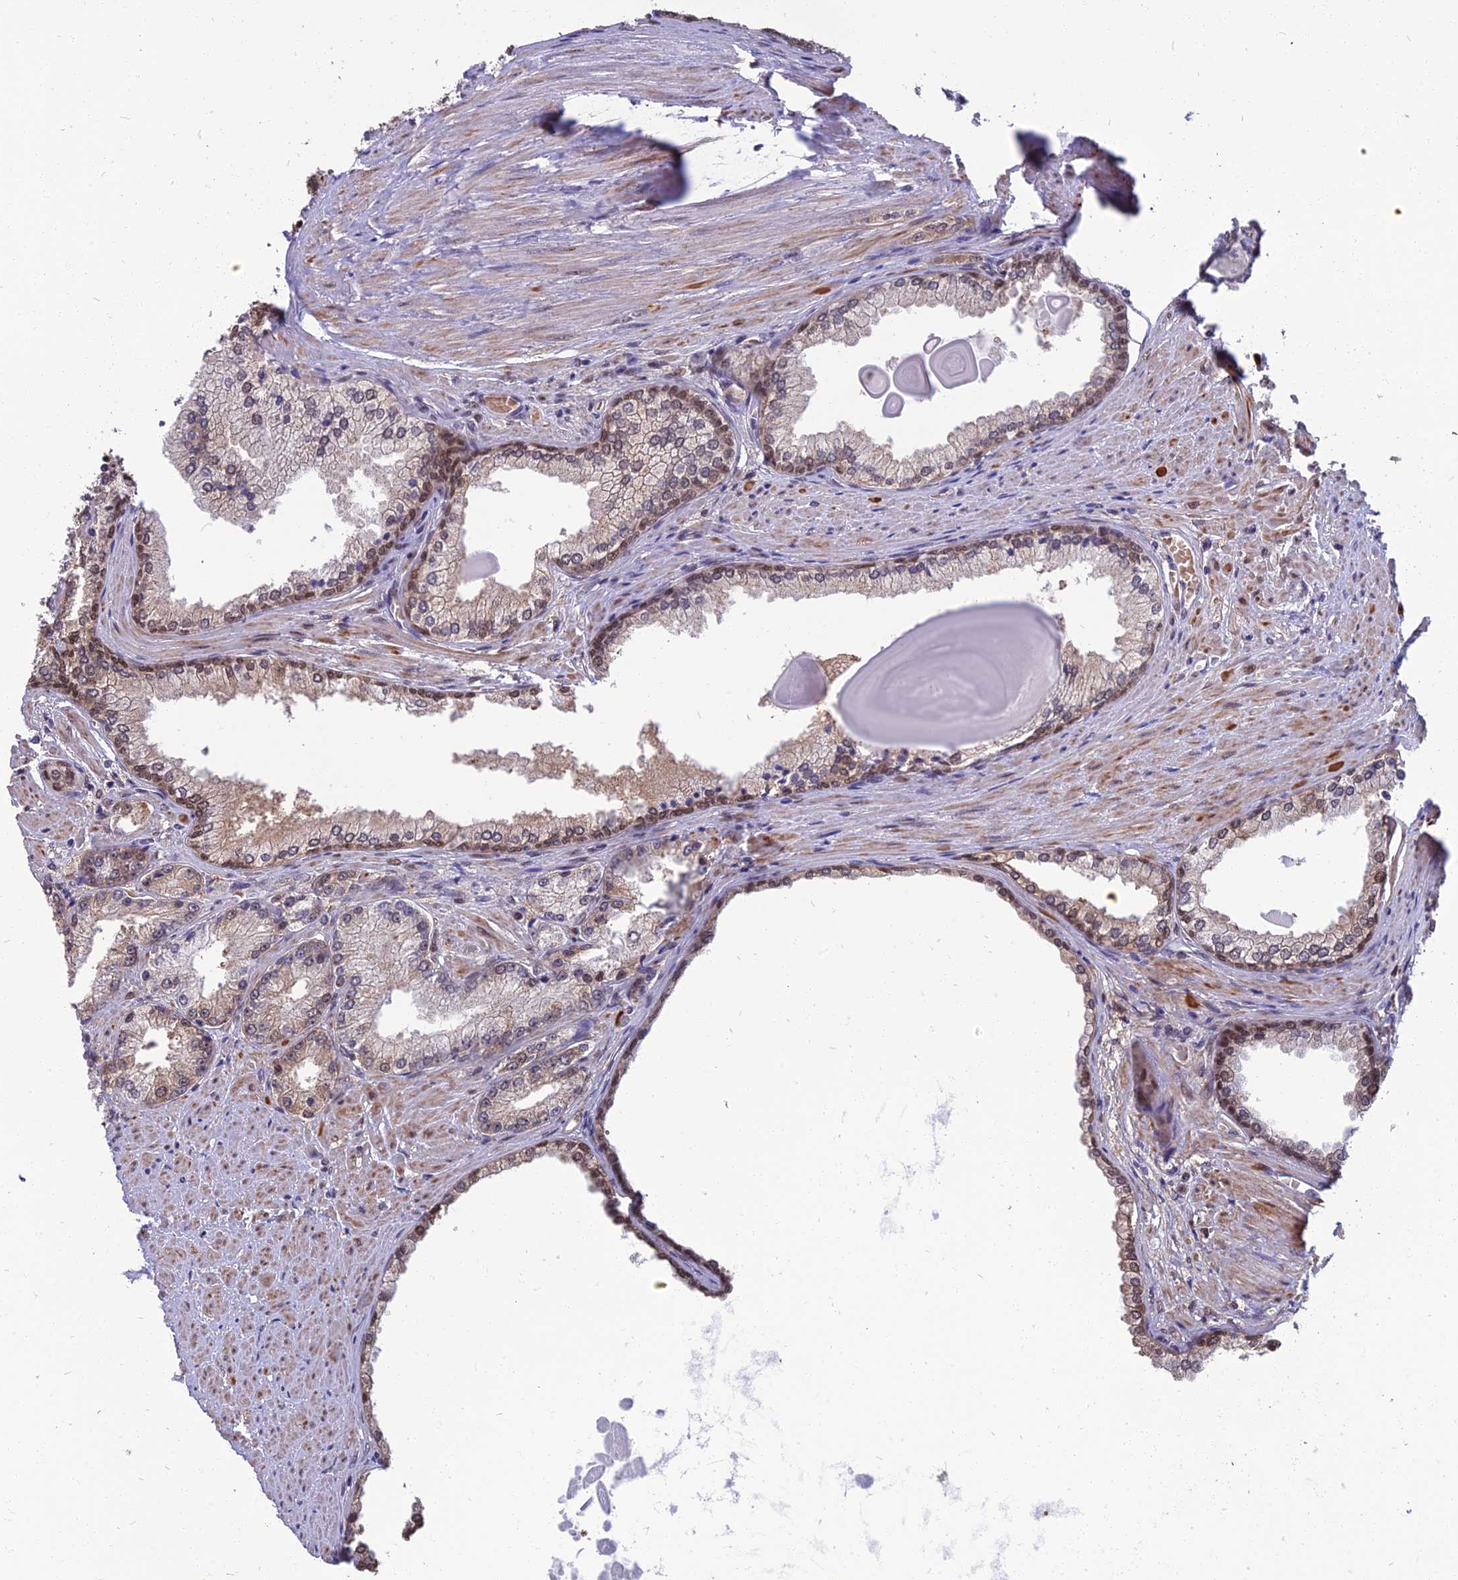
{"staining": {"intensity": "weak", "quantity": "25%-75%", "location": "cytoplasmic/membranous,nuclear"}, "tissue": "prostate cancer", "cell_type": "Tumor cells", "image_type": "cancer", "snomed": [{"axis": "morphology", "description": "Adenocarcinoma, High grade"}, {"axis": "topography", "description": "Prostate"}], "caption": "IHC histopathology image of prostate high-grade adenocarcinoma stained for a protein (brown), which exhibits low levels of weak cytoplasmic/membranous and nuclear staining in about 25%-75% of tumor cells.", "gene": "NR4A3", "patient": {"sex": "male", "age": 66}}